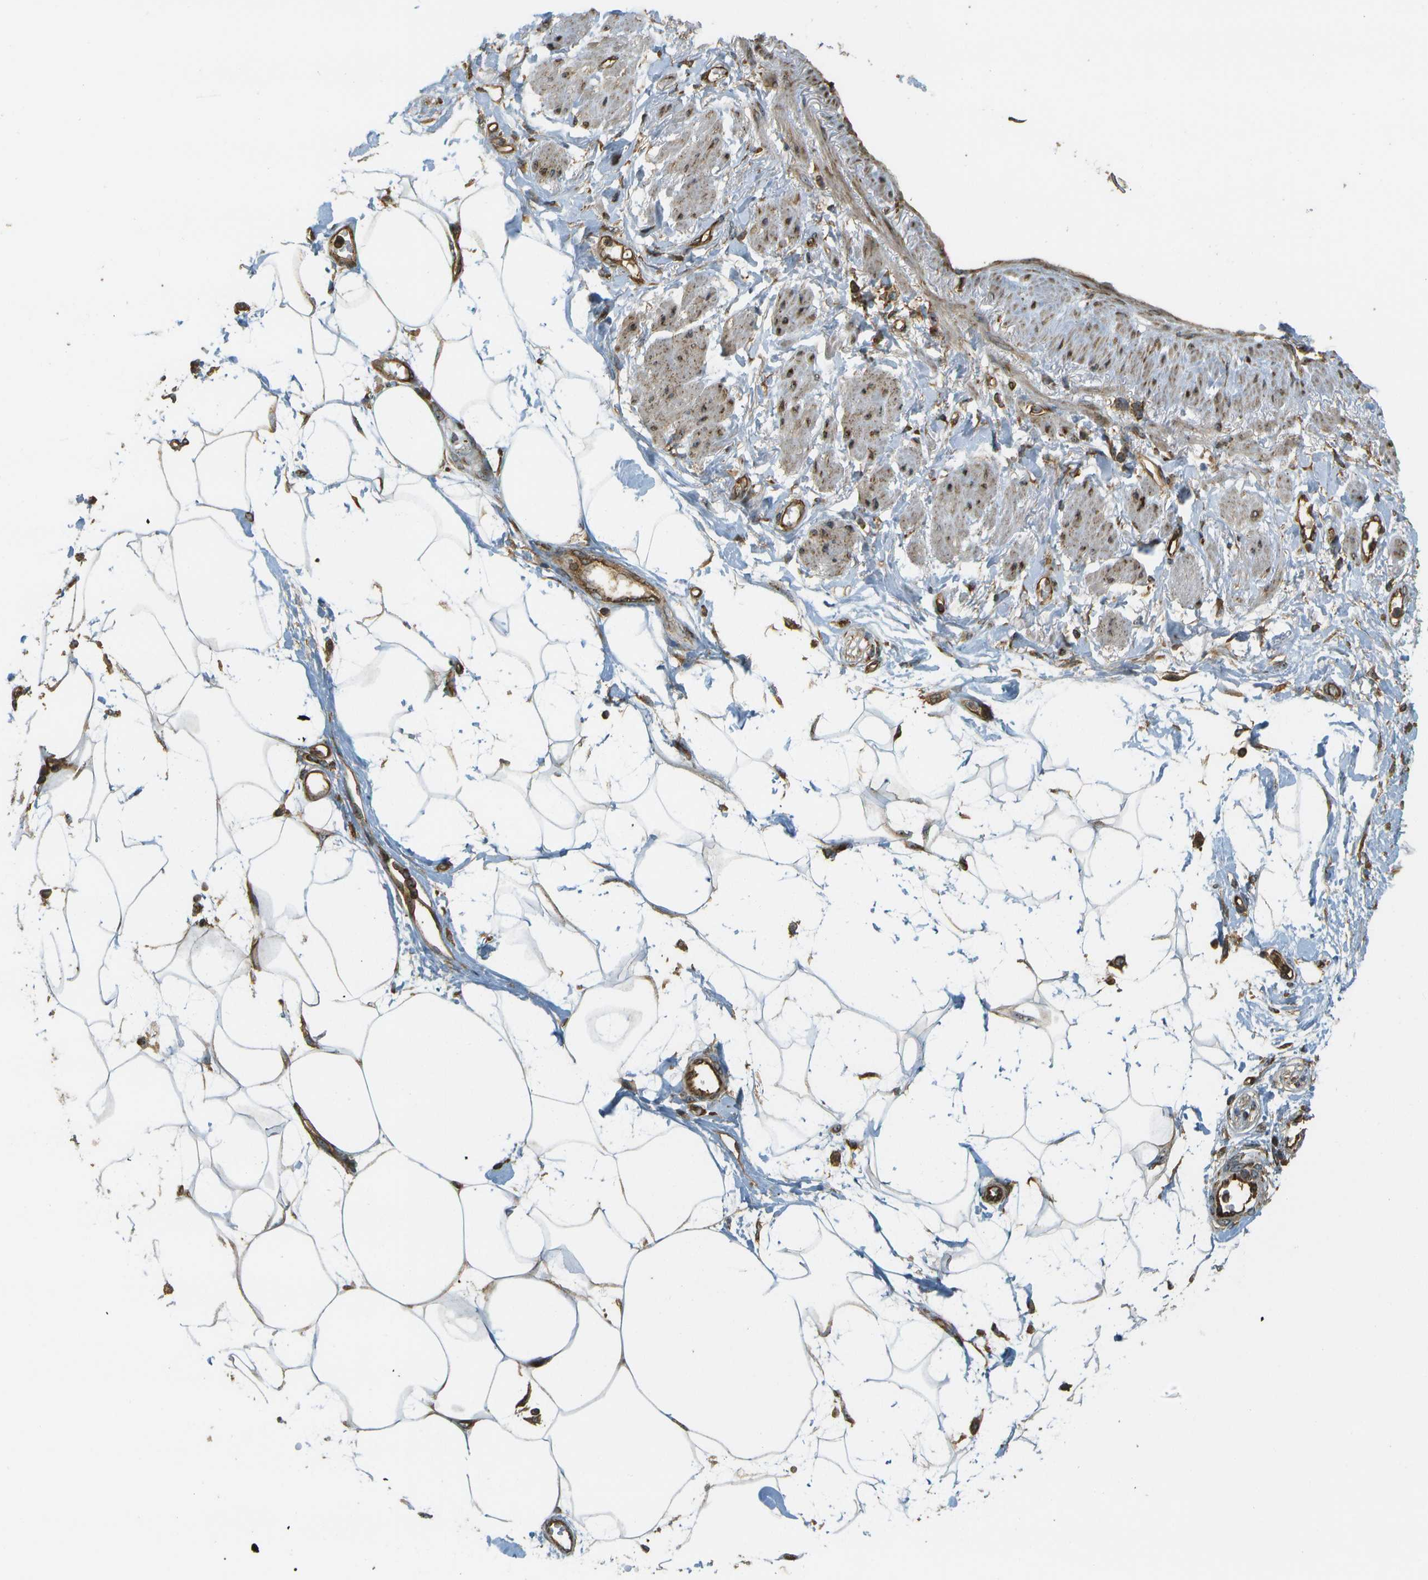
{"staining": {"intensity": "negative", "quantity": "none", "location": "none"}, "tissue": "adipose tissue", "cell_type": "Adipocytes", "image_type": "normal", "snomed": [{"axis": "morphology", "description": "Normal tissue, NOS"}, {"axis": "morphology", "description": "Adenocarcinoma, NOS"}, {"axis": "topography", "description": "Duodenum"}, {"axis": "topography", "description": "Peripheral nerve tissue"}], "caption": "The image exhibits no significant expression in adipocytes of adipose tissue. (Stains: DAB IHC with hematoxylin counter stain, Microscopy: brightfield microscopy at high magnification).", "gene": "LRP12", "patient": {"sex": "female", "age": 60}}